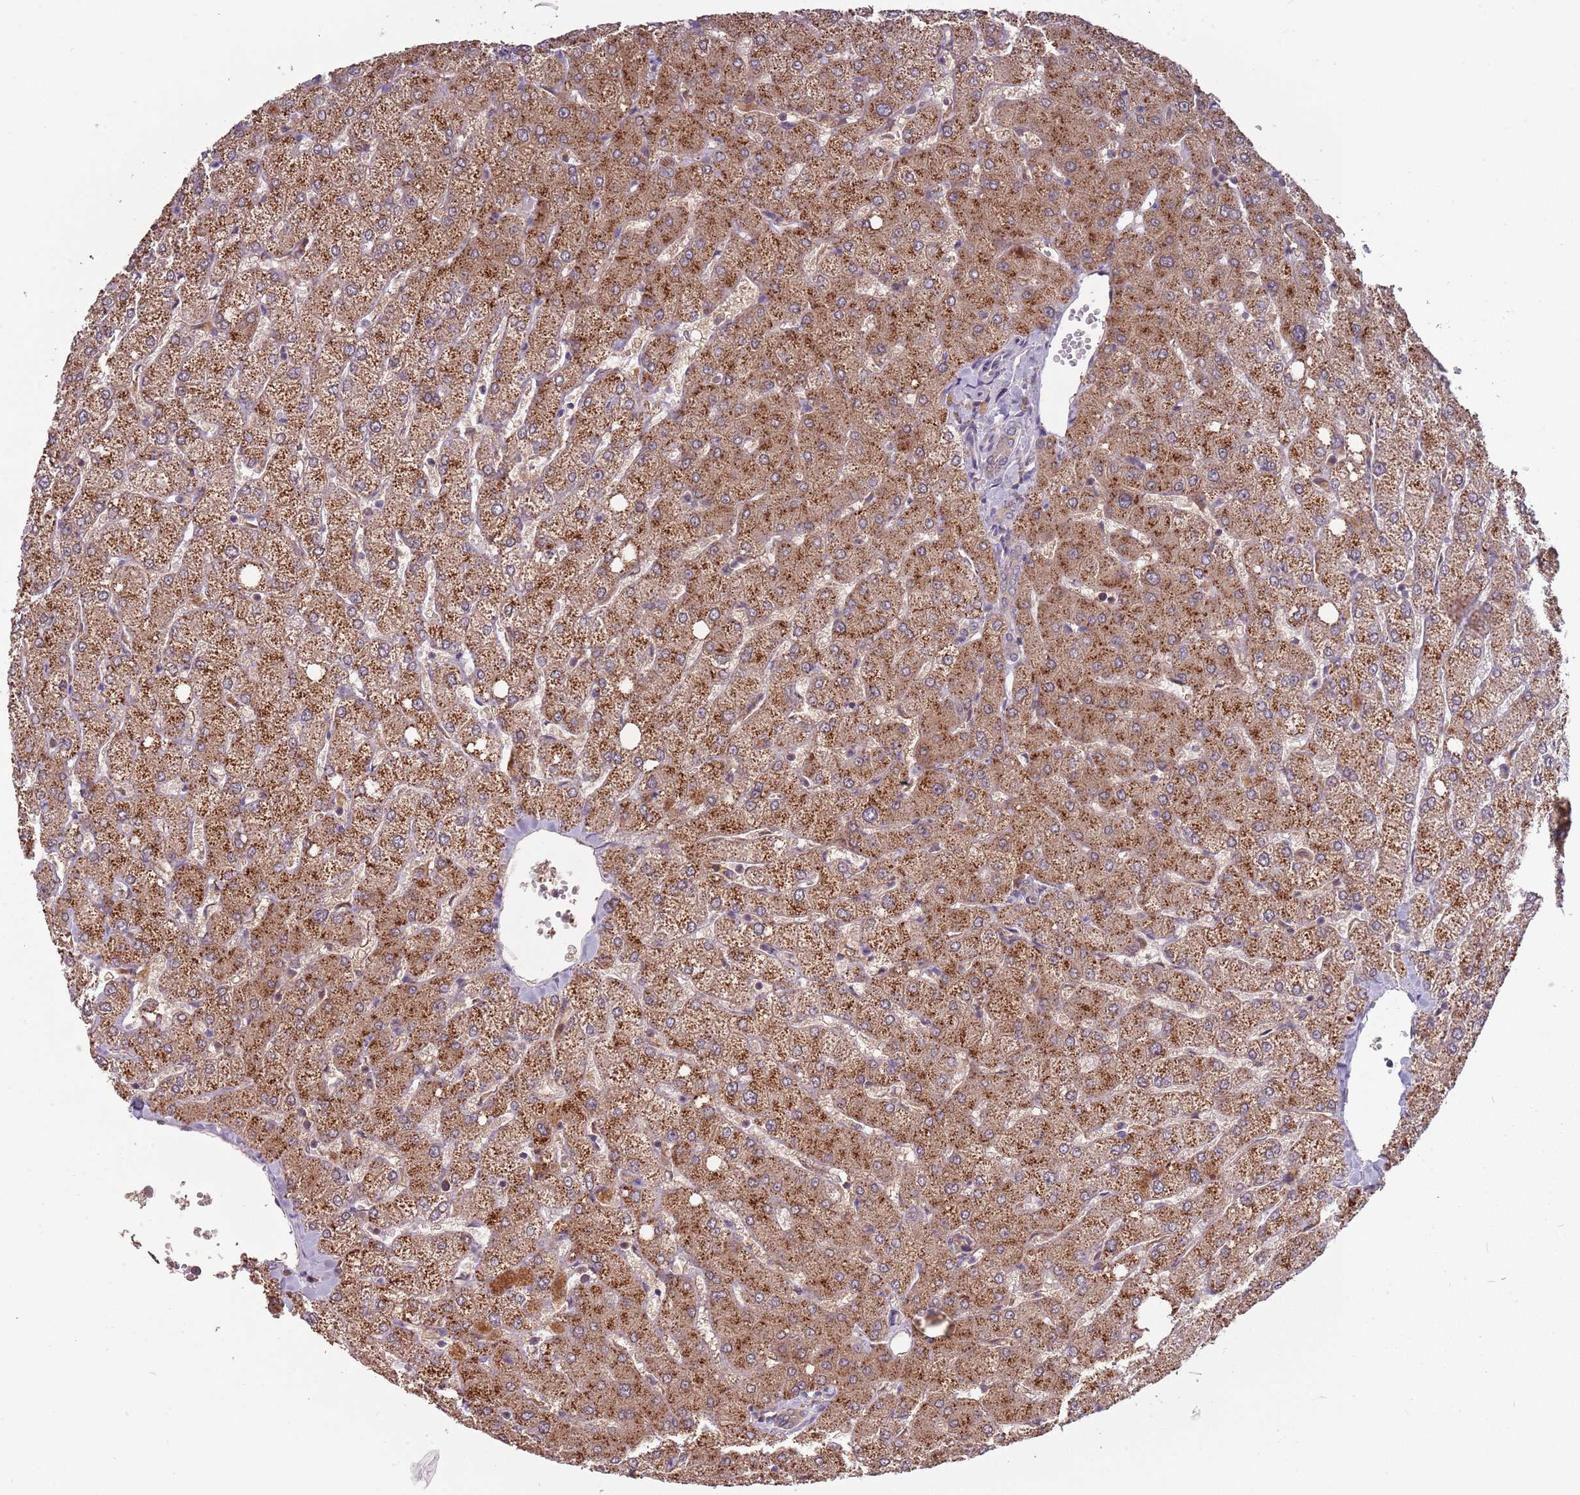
{"staining": {"intensity": "negative", "quantity": "none", "location": "none"}, "tissue": "liver", "cell_type": "Cholangiocytes", "image_type": "normal", "snomed": [{"axis": "morphology", "description": "Normal tissue, NOS"}, {"axis": "topography", "description": "Liver"}], "caption": "Immunohistochemistry (IHC) micrograph of unremarkable liver: liver stained with DAB (3,3'-diaminobenzidine) exhibits no significant protein staining in cholangiocytes.", "gene": "USP32", "patient": {"sex": "female", "age": 54}}